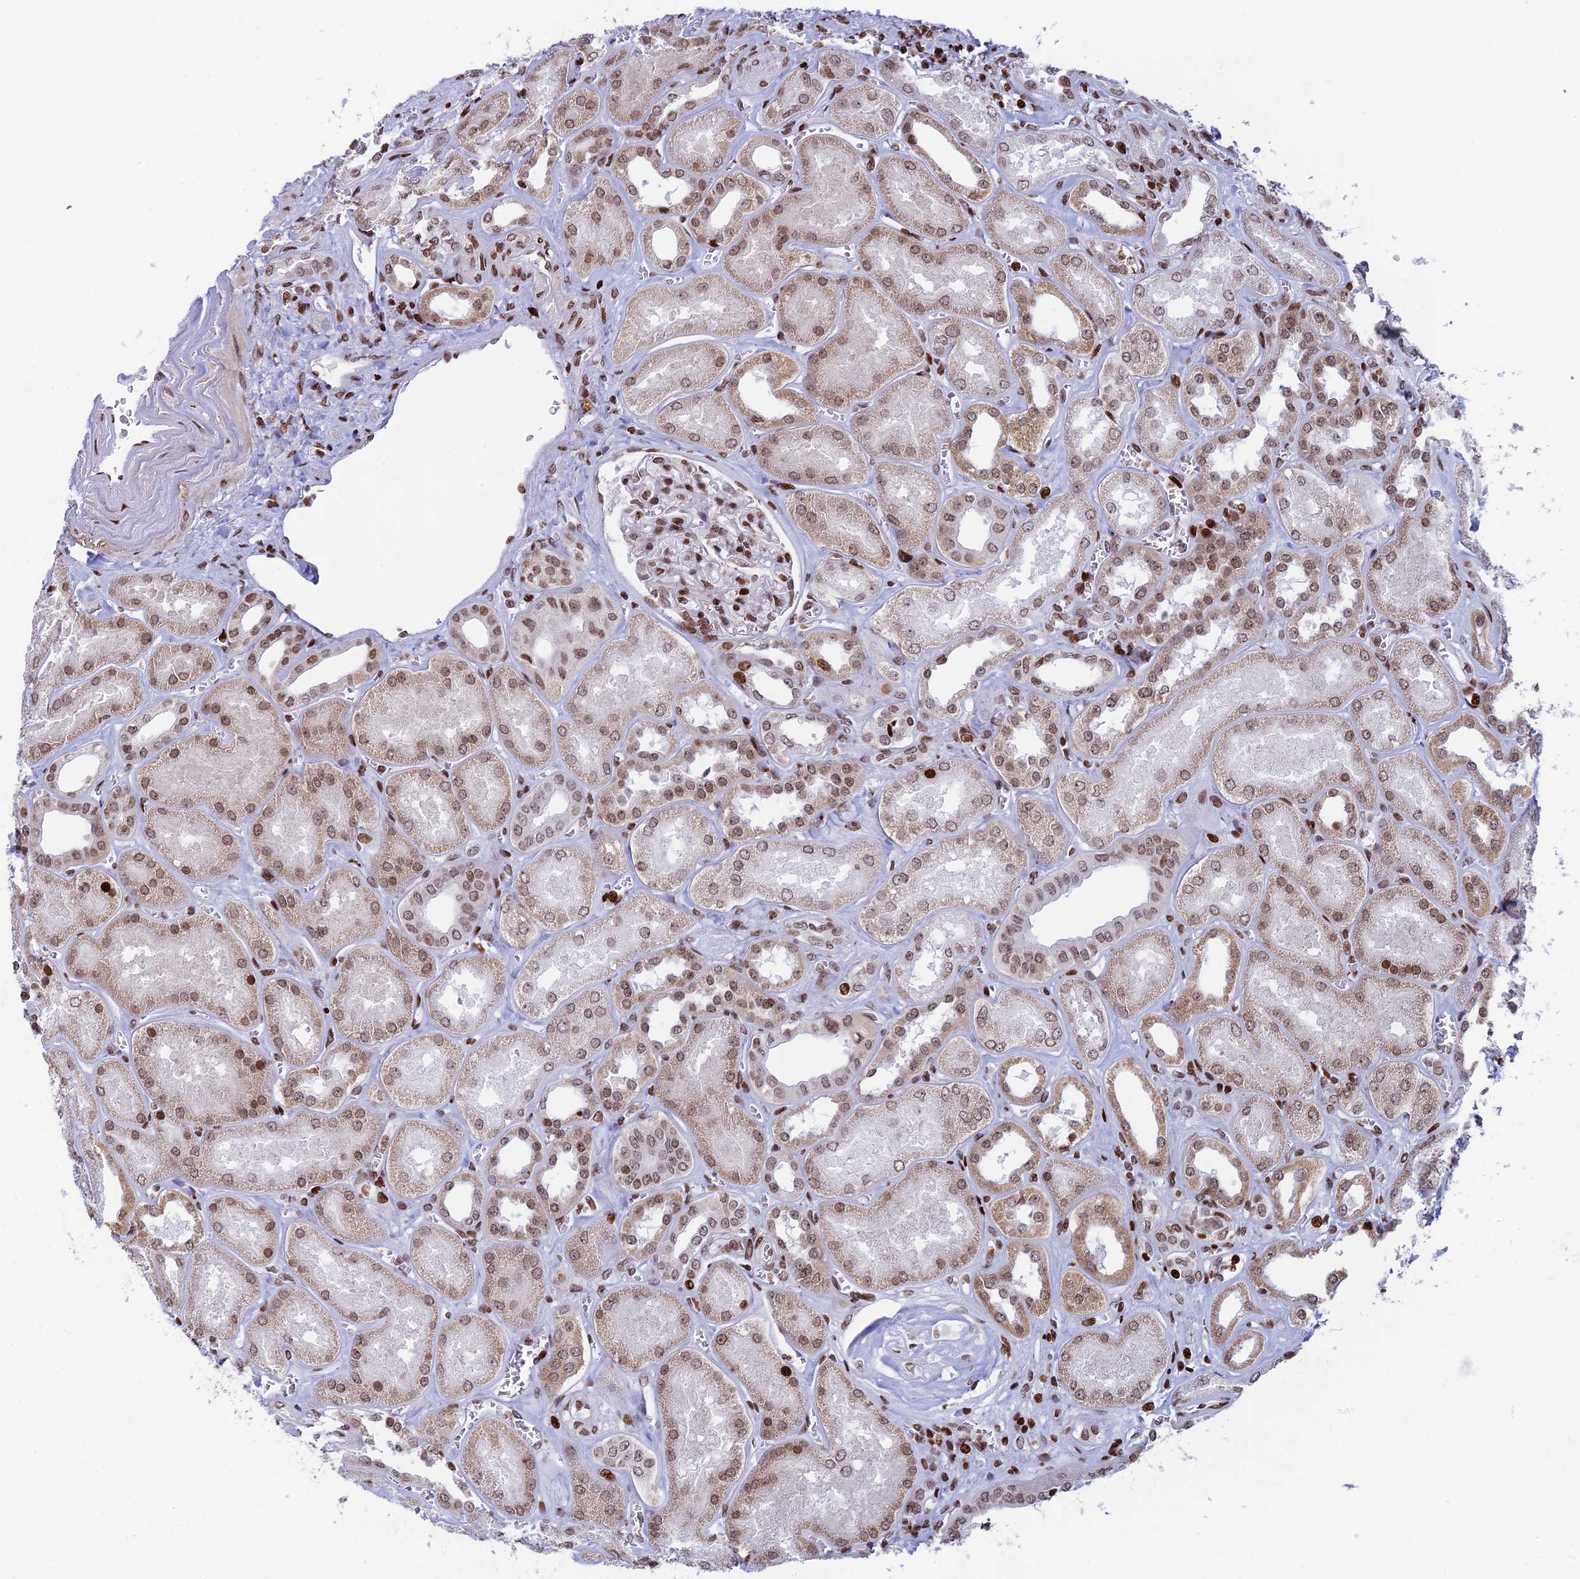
{"staining": {"intensity": "moderate", "quantity": ">75%", "location": "nuclear"}, "tissue": "kidney", "cell_type": "Cells in glomeruli", "image_type": "normal", "snomed": [{"axis": "morphology", "description": "Normal tissue, NOS"}, {"axis": "morphology", "description": "Adenocarcinoma, NOS"}, {"axis": "topography", "description": "Kidney"}], "caption": "Protein staining by IHC exhibits moderate nuclear positivity in approximately >75% of cells in glomeruli in normal kidney.", "gene": "RPAP1", "patient": {"sex": "female", "age": 68}}